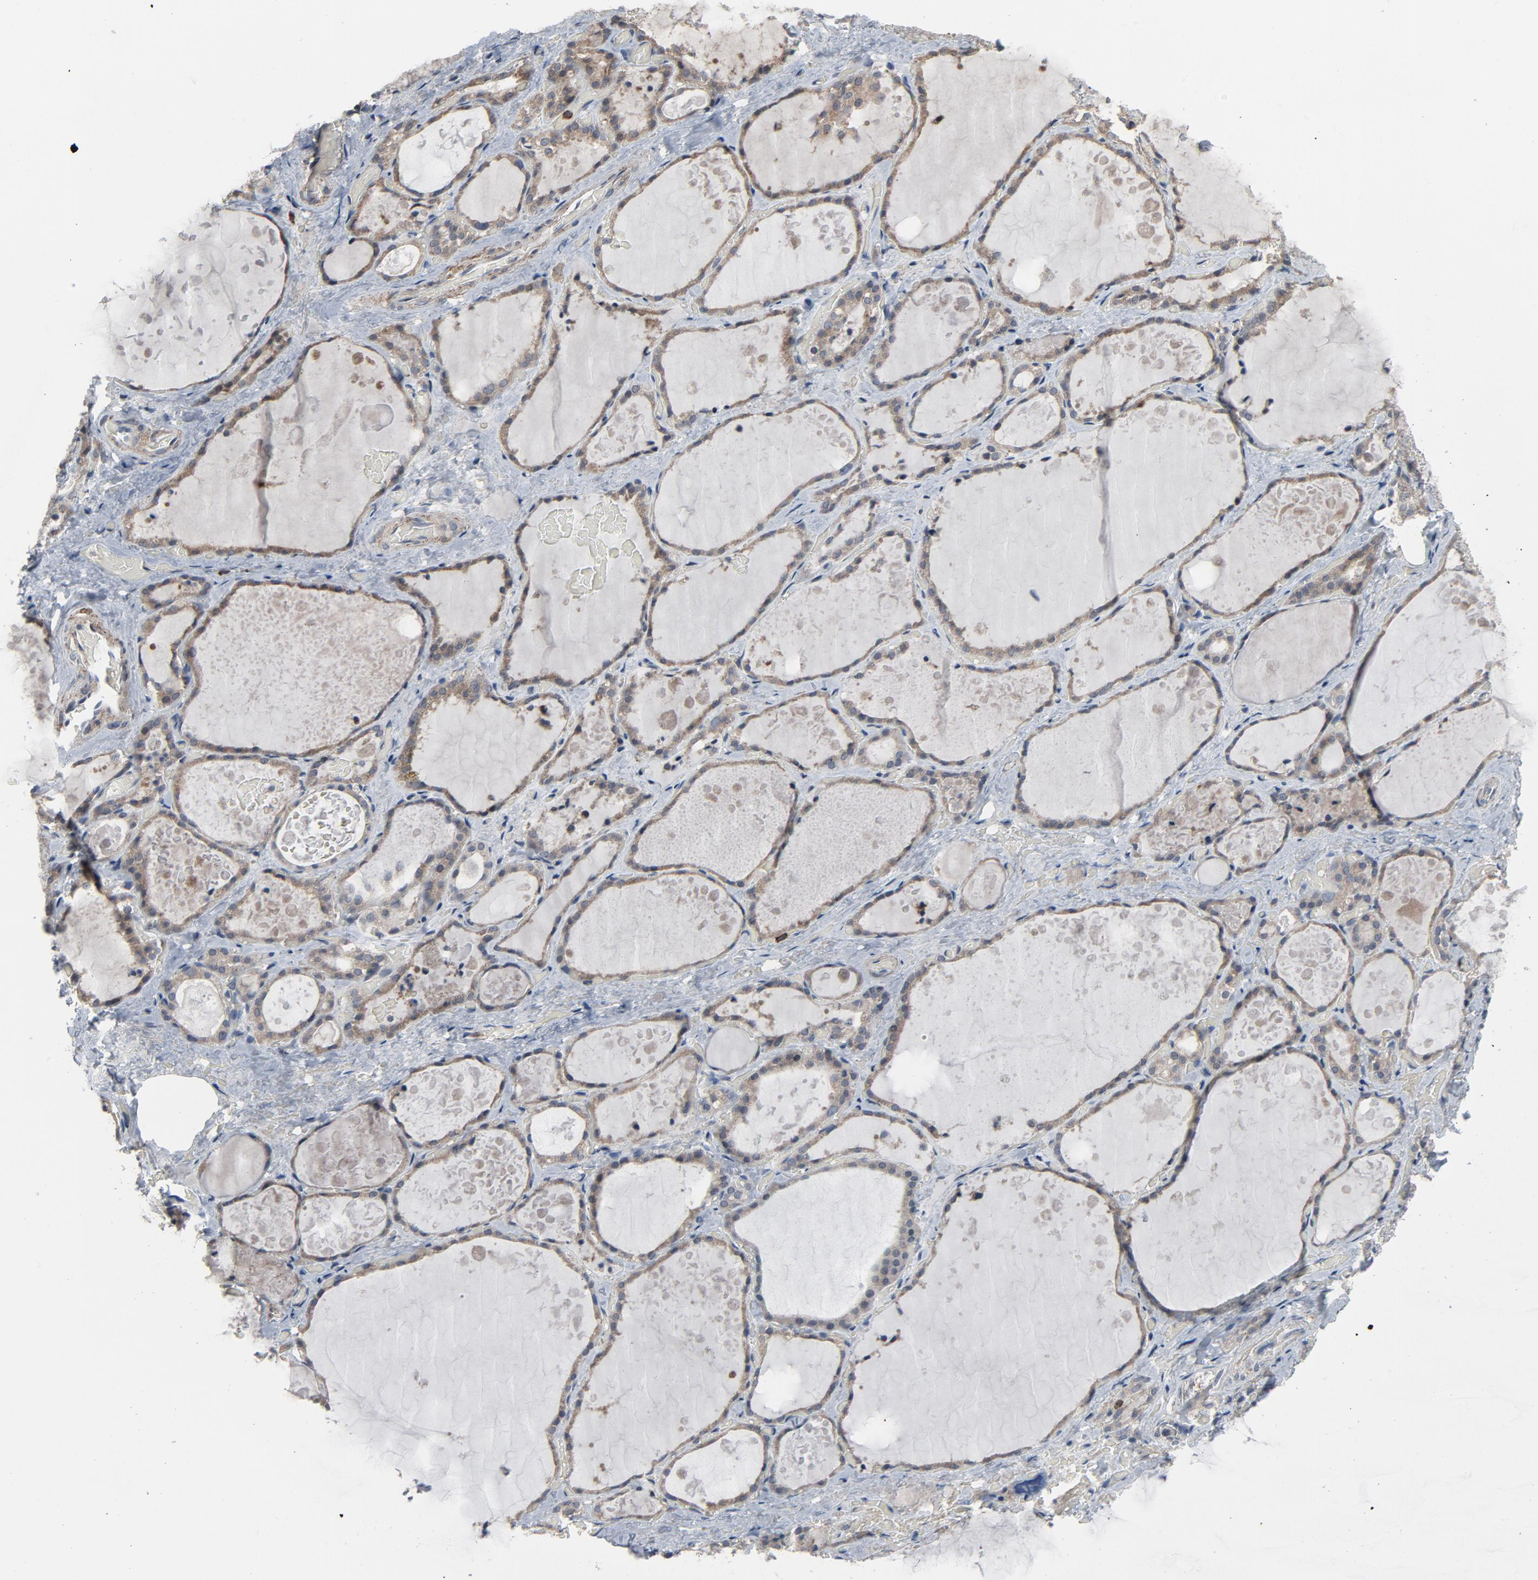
{"staining": {"intensity": "negative", "quantity": "none", "location": "none"}, "tissue": "thyroid gland", "cell_type": "Glandular cells", "image_type": "normal", "snomed": [{"axis": "morphology", "description": "Normal tissue, NOS"}, {"axis": "topography", "description": "Thyroid gland"}], "caption": "Immunohistochemistry (IHC) histopathology image of normal thyroid gland: thyroid gland stained with DAB (3,3'-diaminobenzidine) displays no significant protein positivity in glandular cells.", "gene": "PDZD4", "patient": {"sex": "male", "age": 61}}